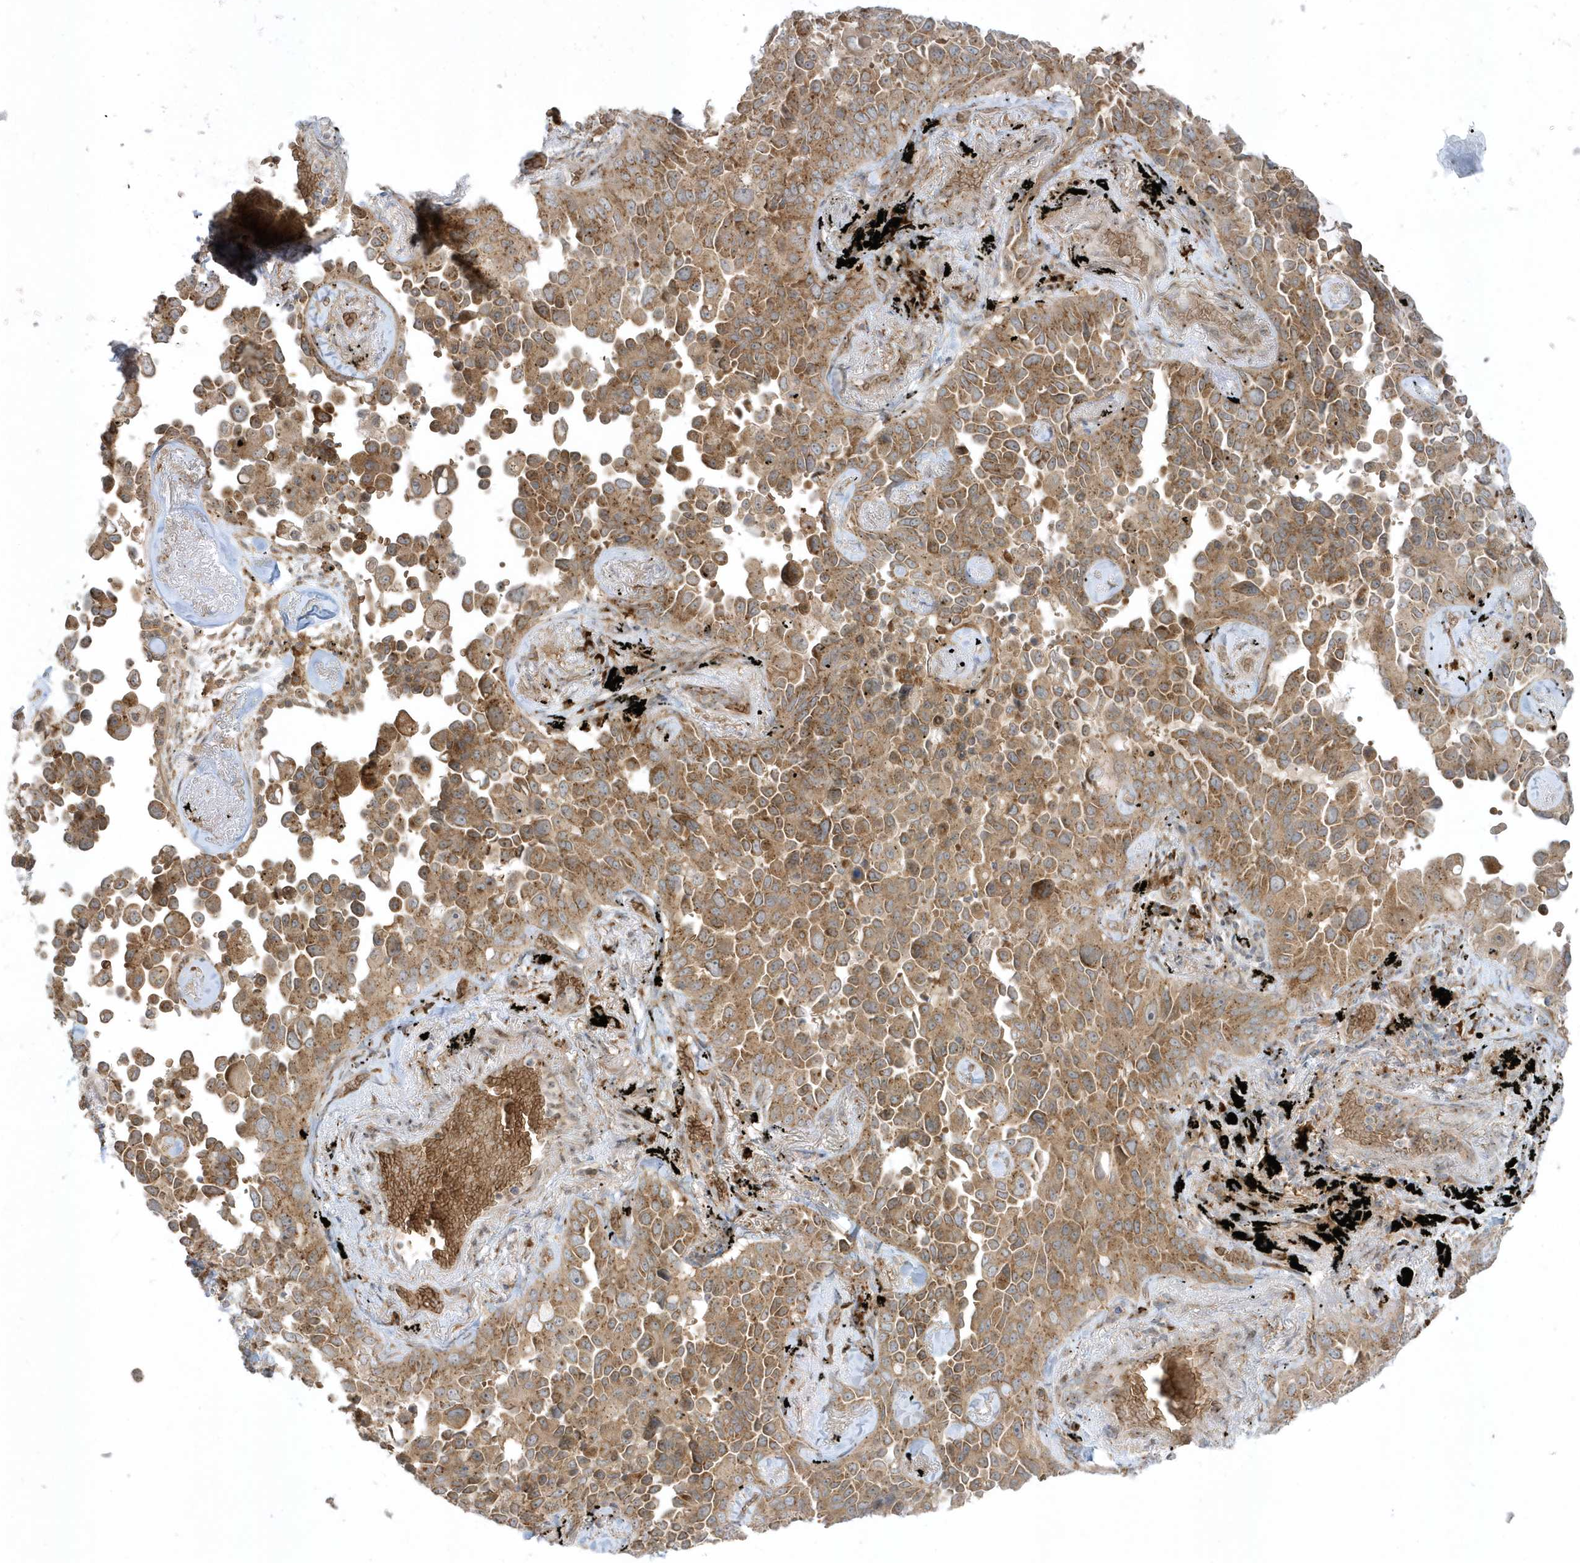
{"staining": {"intensity": "moderate", "quantity": ">75%", "location": "cytoplasmic/membranous"}, "tissue": "lung cancer", "cell_type": "Tumor cells", "image_type": "cancer", "snomed": [{"axis": "morphology", "description": "Adenocarcinoma, NOS"}, {"axis": "topography", "description": "Lung"}], "caption": "Immunohistochemical staining of human lung cancer demonstrates moderate cytoplasmic/membranous protein expression in about >75% of tumor cells.", "gene": "RPP40", "patient": {"sex": "female", "age": 67}}